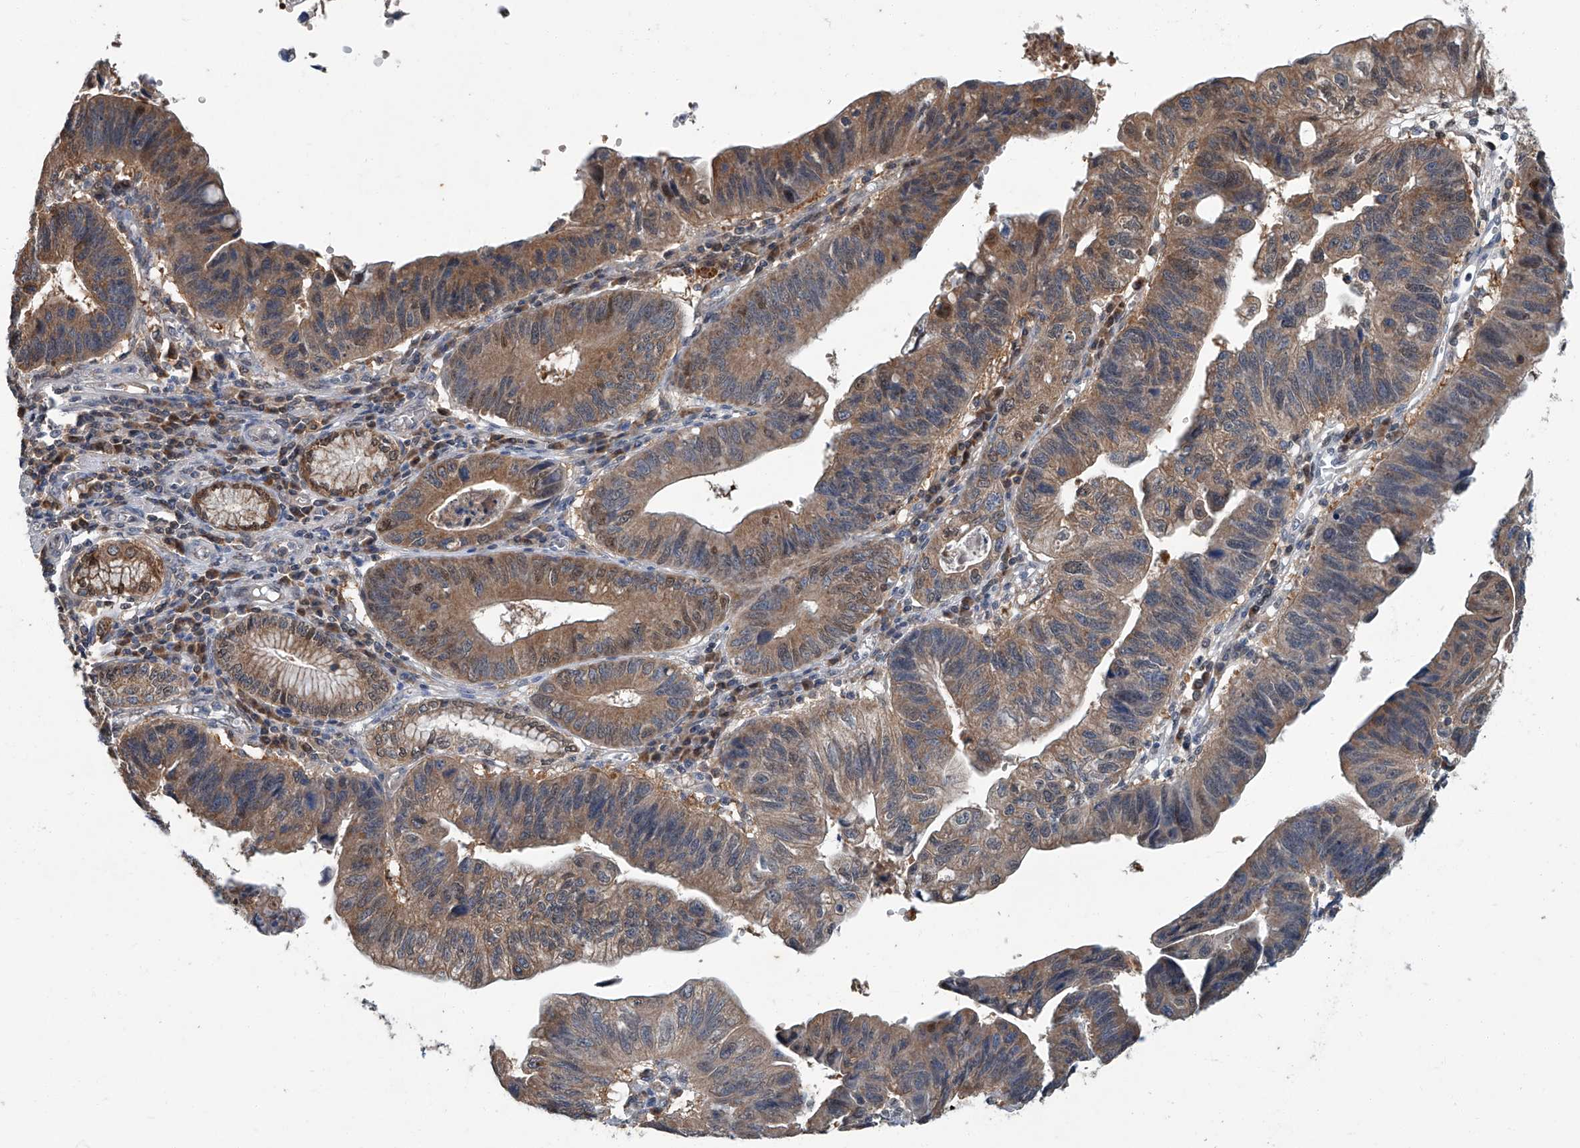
{"staining": {"intensity": "moderate", "quantity": ">75%", "location": "cytoplasmic/membranous,nuclear"}, "tissue": "stomach cancer", "cell_type": "Tumor cells", "image_type": "cancer", "snomed": [{"axis": "morphology", "description": "Adenocarcinoma, NOS"}, {"axis": "topography", "description": "Stomach"}], "caption": "Immunohistochemical staining of human stomach cancer exhibits moderate cytoplasmic/membranous and nuclear protein expression in approximately >75% of tumor cells. (Stains: DAB in brown, nuclei in blue, Microscopy: brightfield microscopy at high magnification).", "gene": "CLK1", "patient": {"sex": "male", "age": 59}}